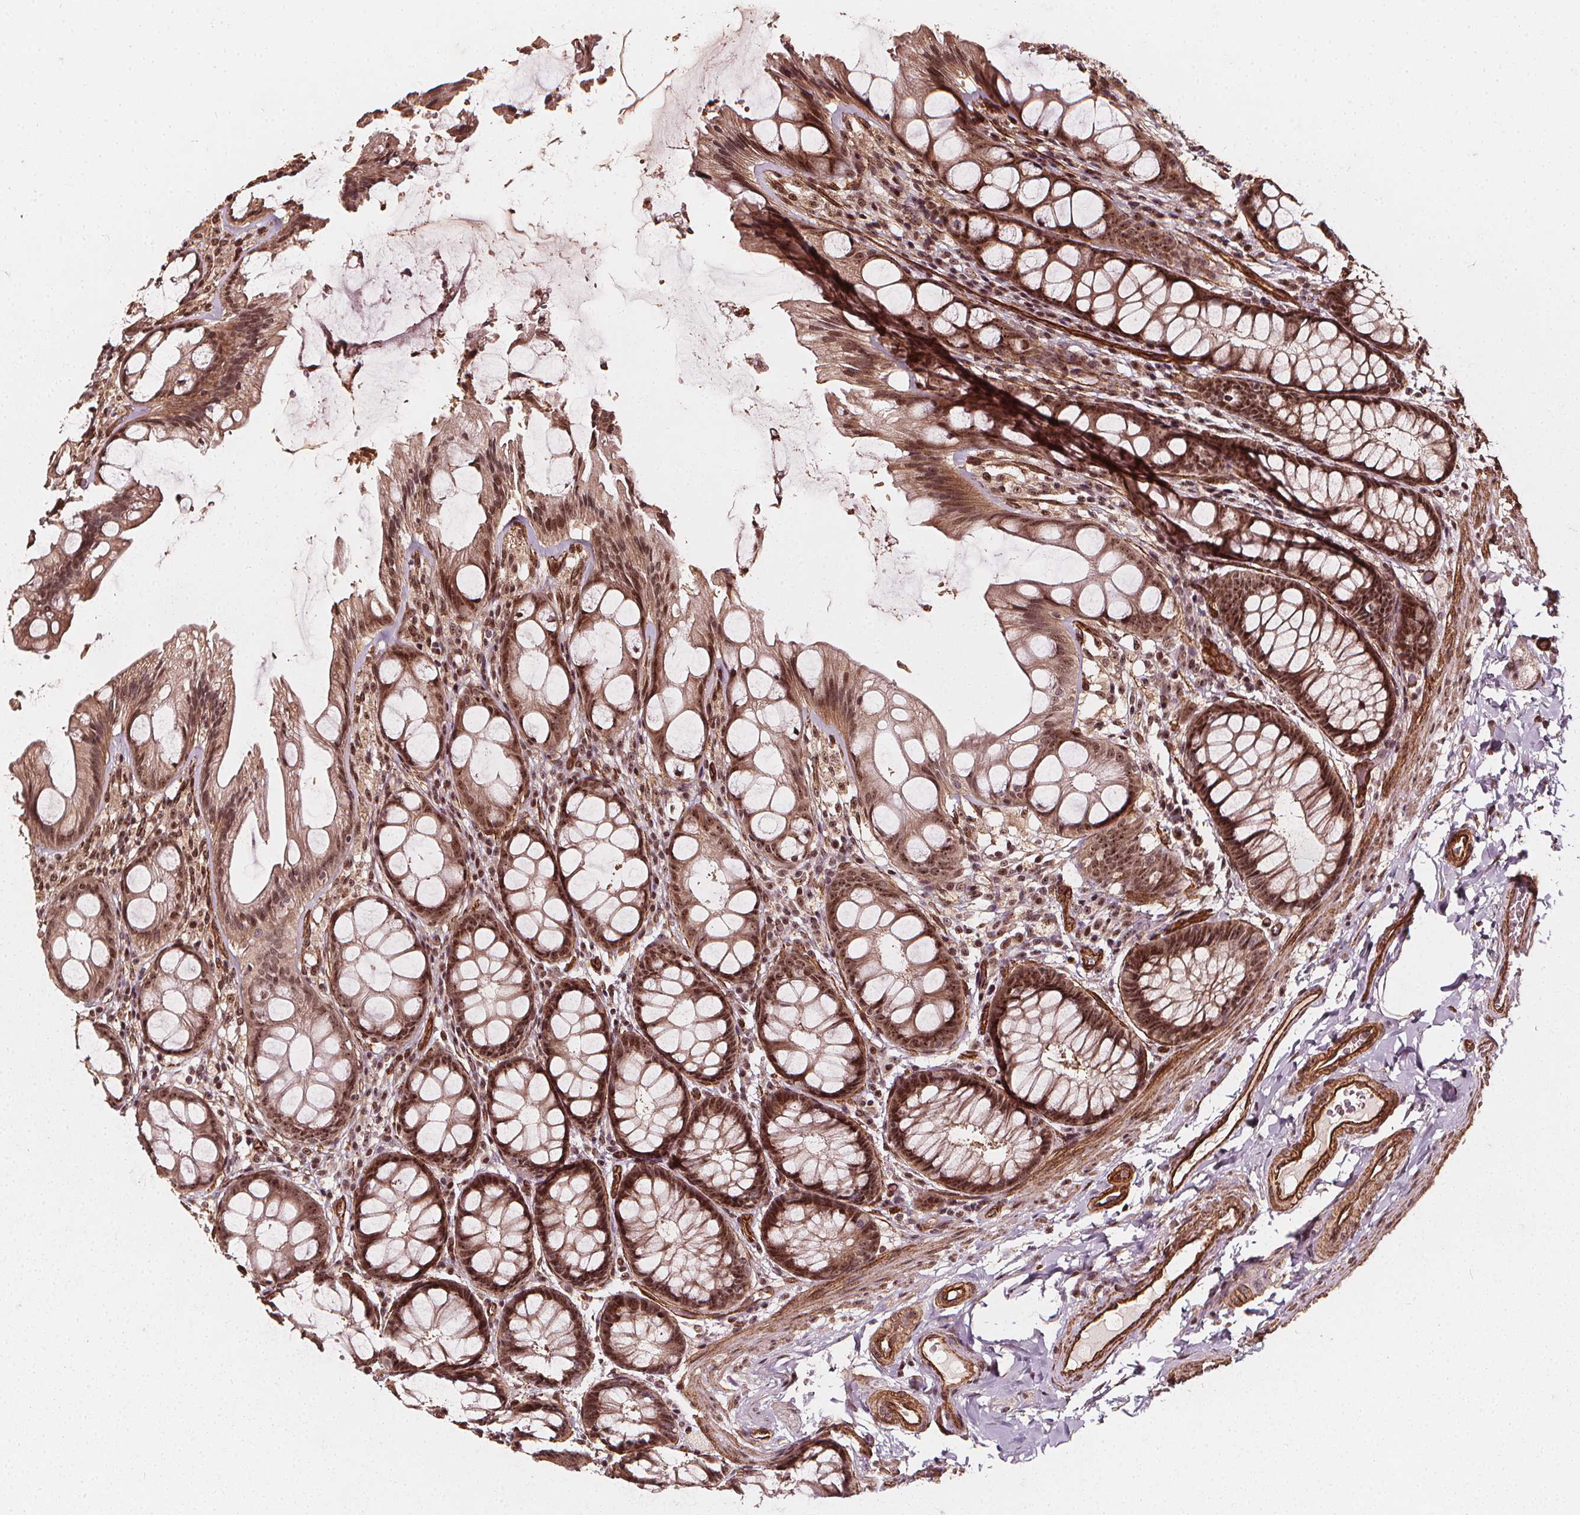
{"staining": {"intensity": "moderate", "quantity": ">75%", "location": "cytoplasmic/membranous,nuclear"}, "tissue": "colon", "cell_type": "Endothelial cells", "image_type": "normal", "snomed": [{"axis": "morphology", "description": "Normal tissue, NOS"}, {"axis": "topography", "description": "Colon"}], "caption": "Endothelial cells reveal medium levels of moderate cytoplasmic/membranous,nuclear positivity in approximately >75% of cells in unremarkable human colon.", "gene": "EXOSC9", "patient": {"sex": "male", "age": 47}}